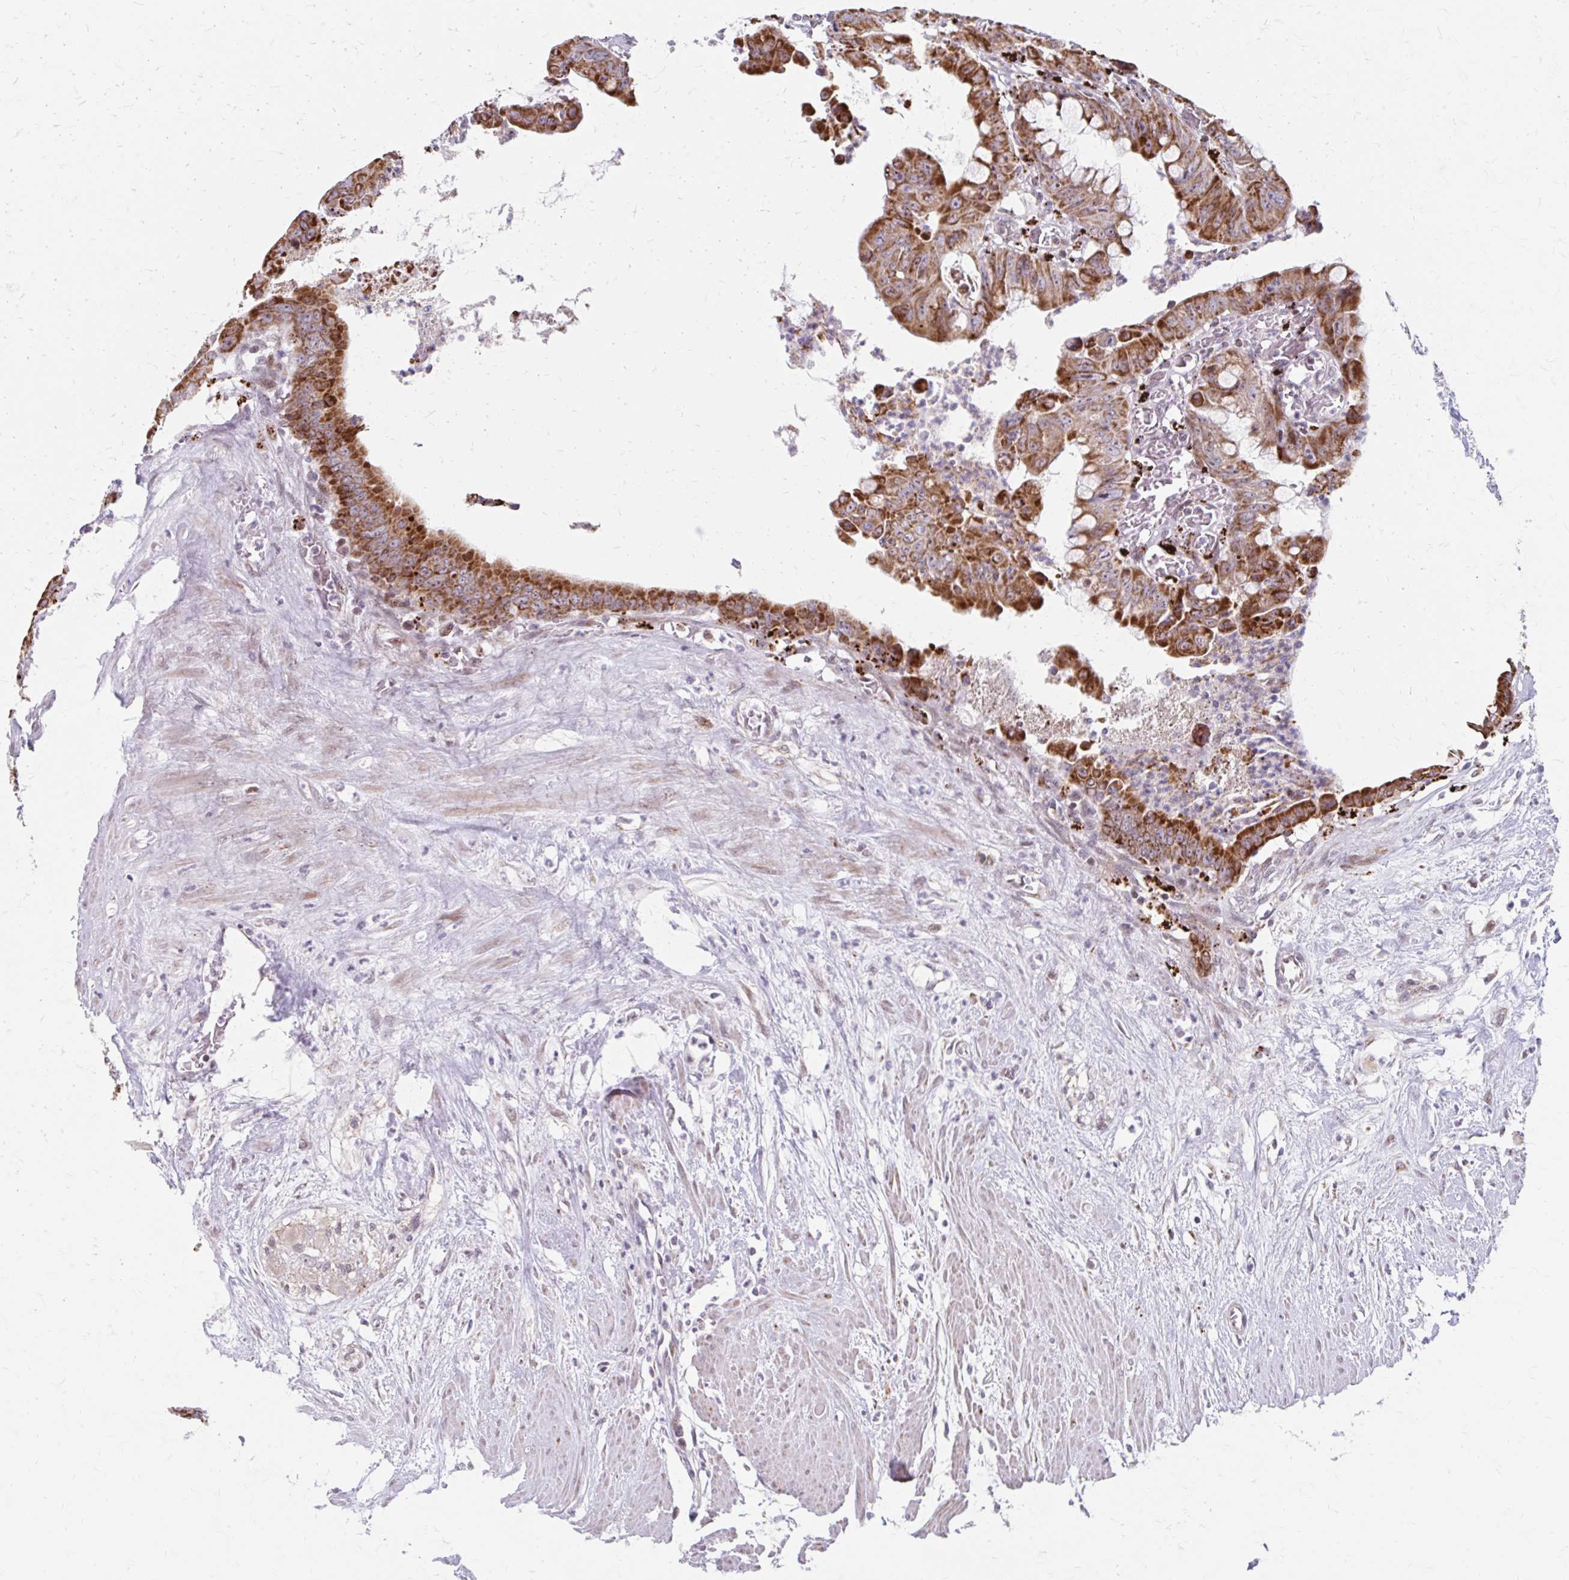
{"staining": {"intensity": "moderate", "quantity": ">75%", "location": "cytoplasmic/membranous"}, "tissue": "colorectal cancer", "cell_type": "Tumor cells", "image_type": "cancer", "snomed": [{"axis": "morphology", "description": "Adenocarcinoma, NOS"}, {"axis": "topography", "description": "Rectum"}], "caption": "A histopathology image of human adenocarcinoma (colorectal) stained for a protein displays moderate cytoplasmic/membranous brown staining in tumor cells. (Brightfield microscopy of DAB IHC at high magnification).", "gene": "BEAN1", "patient": {"sex": "male", "age": 78}}